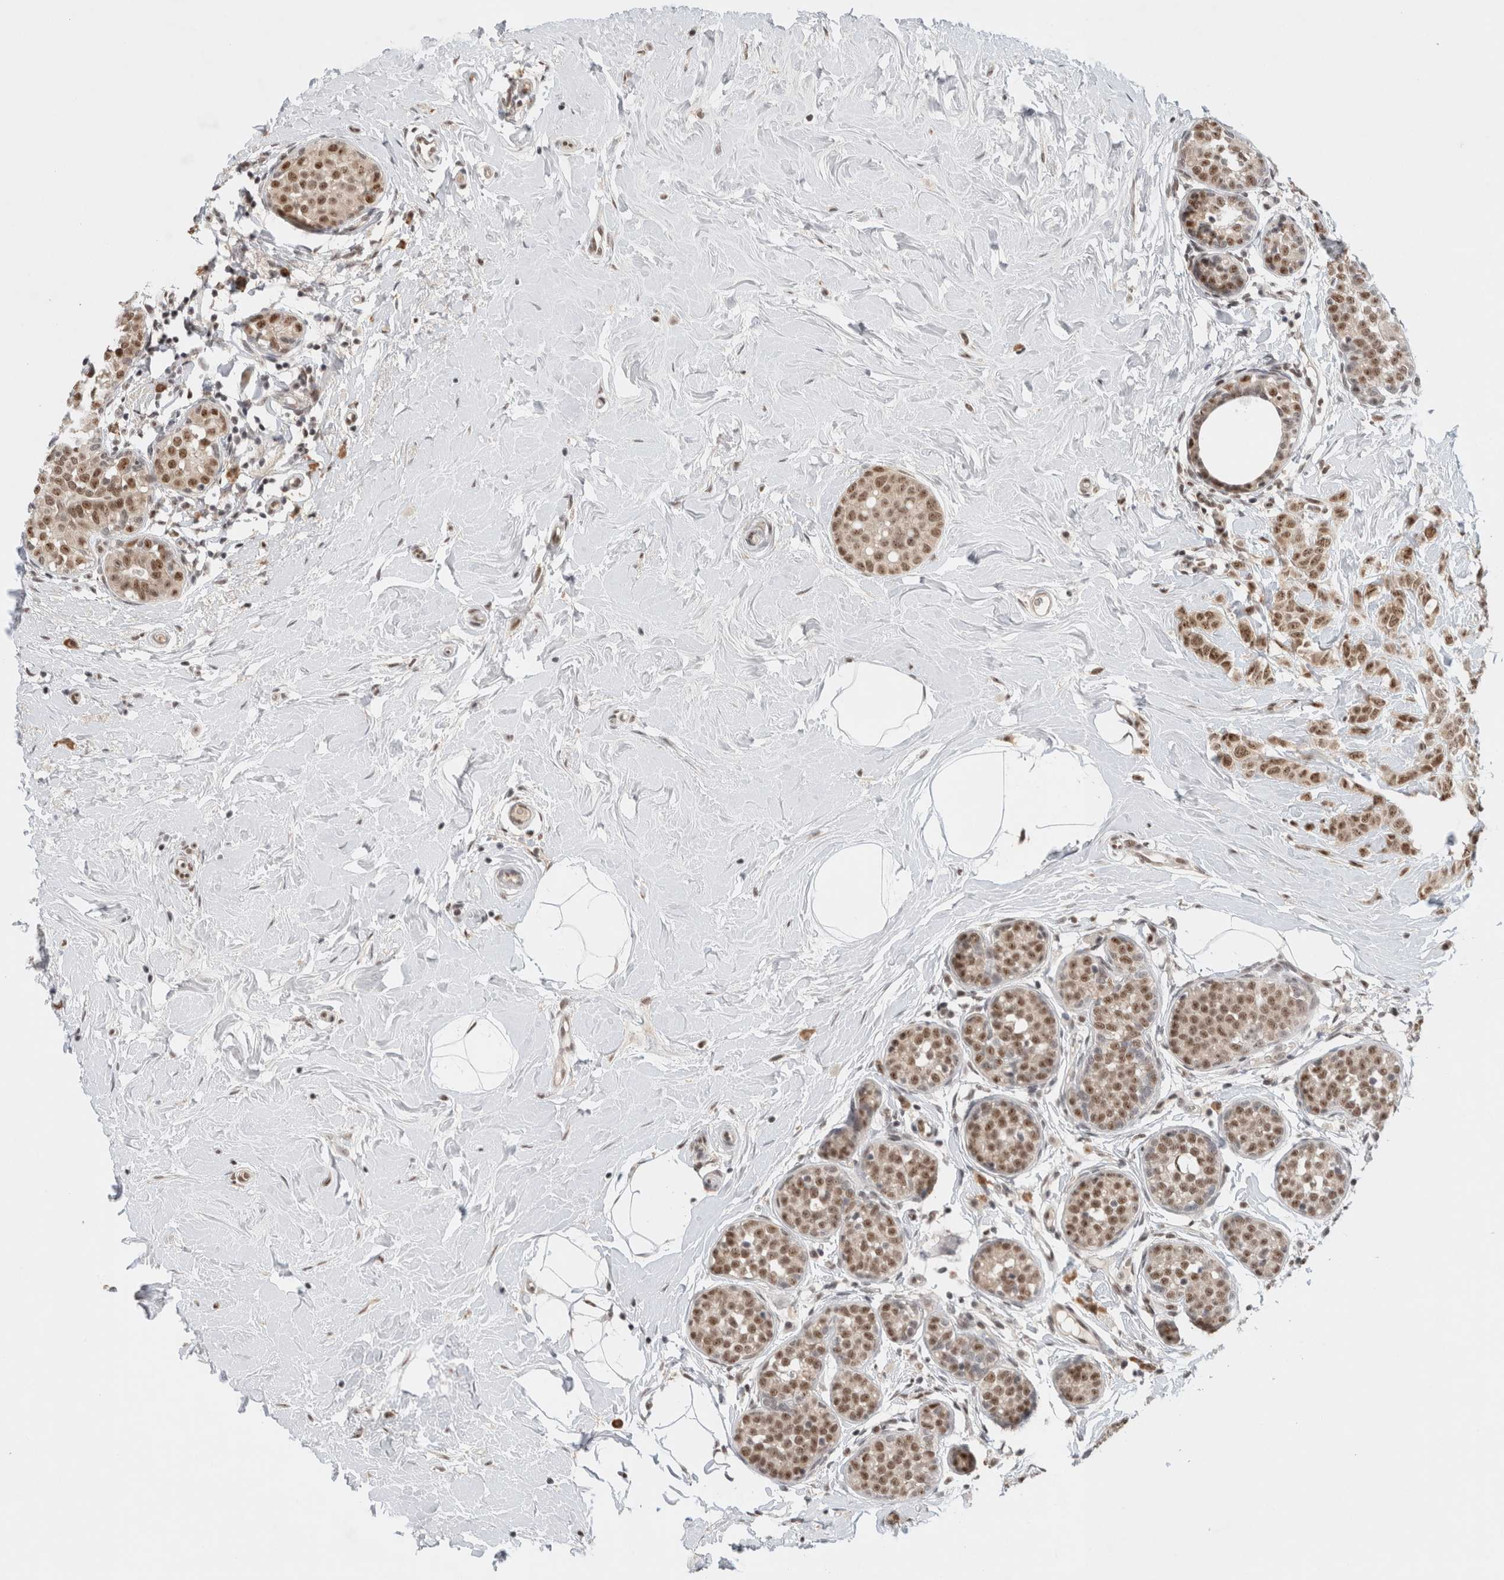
{"staining": {"intensity": "moderate", "quantity": ">75%", "location": "nuclear"}, "tissue": "breast cancer", "cell_type": "Tumor cells", "image_type": "cancer", "snomed": [{"axis": "morphology", "description": "Lobular carcinoma, in situ"}, {"axis": "morphology", "description": "Lobular carcinoma"}, {"axis": "topography", "description": "Breast"}], "caption": "Human breast lobular carcinoma stained for a protein (brown) shows moderate nuclear positive positivity in about >75% of tumor cells.", "gene": "NCAPG2", "patient": {"sex": "female", "age": 41}}